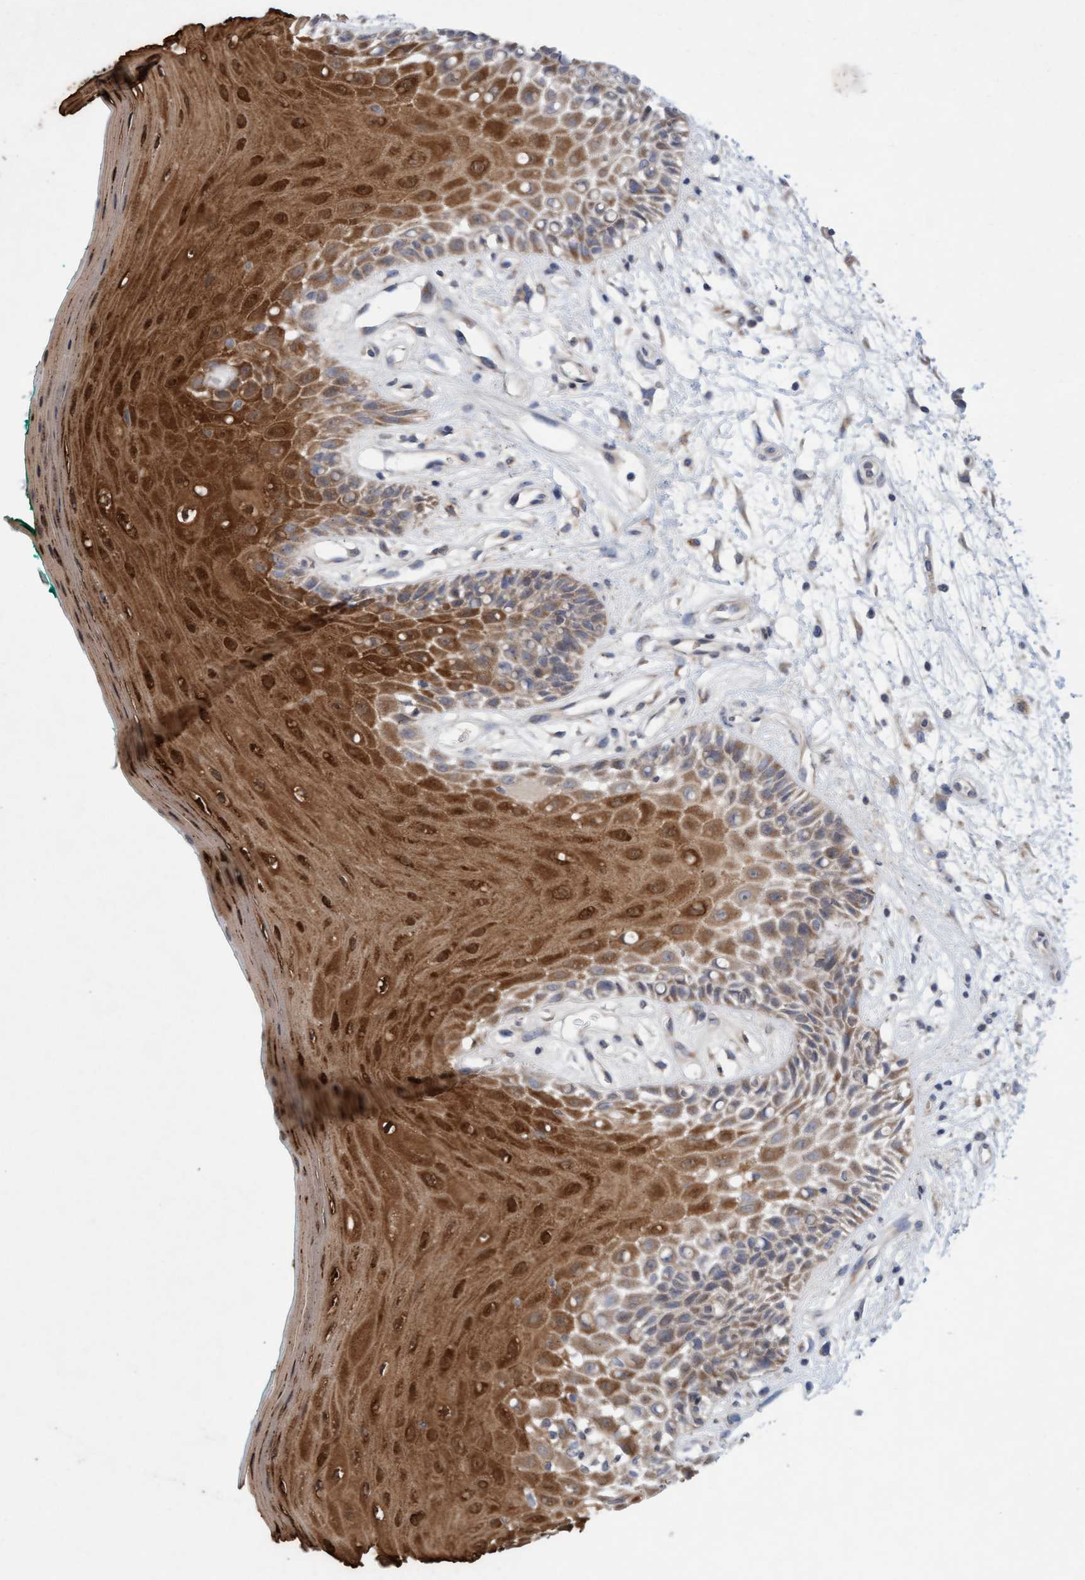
{"staining": {"intensity": "moderate", "quantity": ">75%", "location": "cytoplasmic/membranous,nuclear"}, "tissue": "oral mucosa", "cell_type": "Squamous epithelial cells", "image_type": "normal", "snomed": [{"axis": "morphology", "description": "Normal tissue, NOS"}, {"axis": "morphology", "description": "Squamous cell carcinoma, NOS"}, {"axis": "topography", "description": "Skeletal muscle"}, {"axis": "topography", "description": "Oral tissue"}, {"axis": "topography", "description": "Head-Neck"}], "caption": "IHC (DAB (3,3'-diaminobenzidine)) staining of normal oral mucosa demonstrates moderate cytoplasmic/membranous,nuclear protein expression in approximately >75% of squamous epithelial cells.", "gene": "DDHD2", "patient": {"sex": "female", "age": 84}}